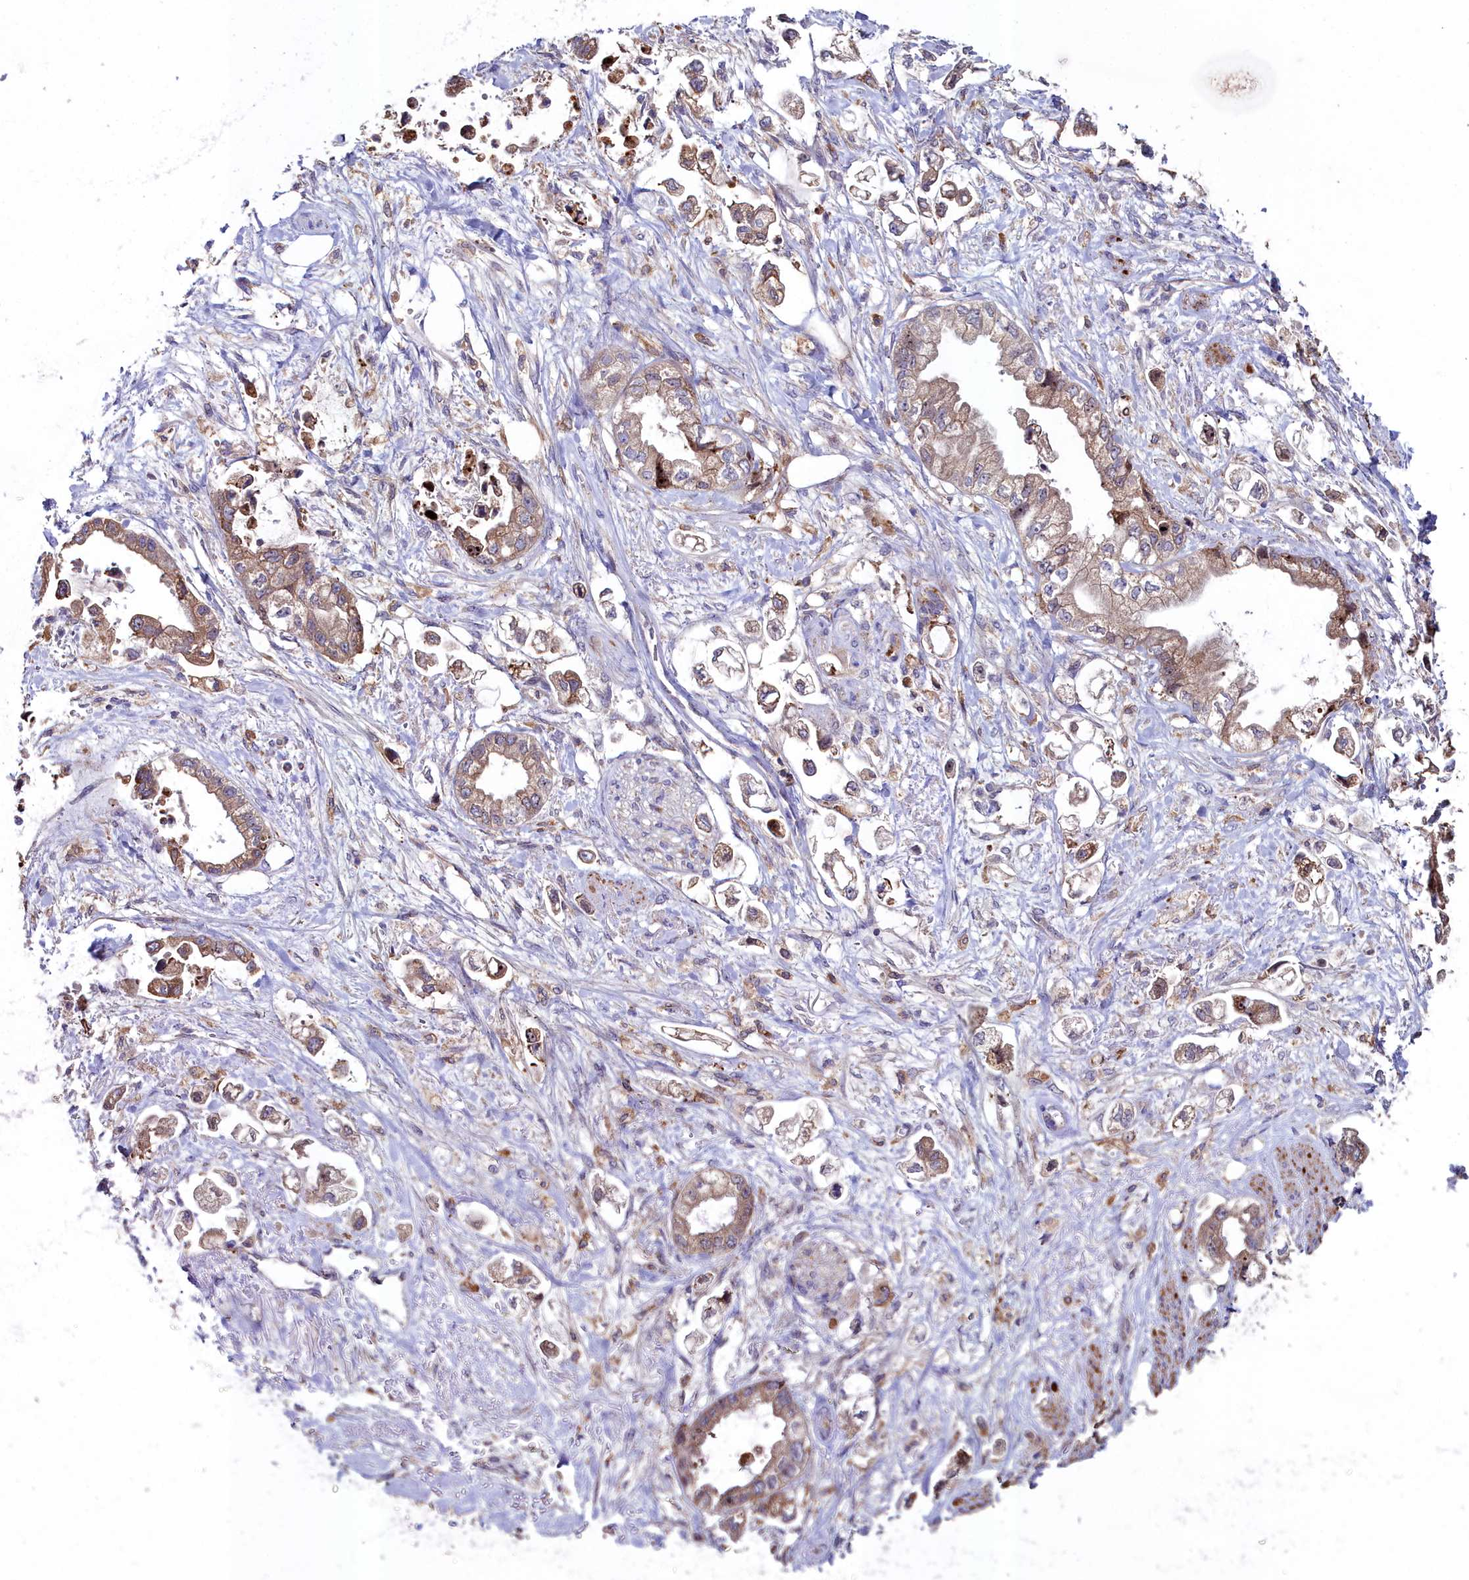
{"staining": {"intensity": "moderate", "quantity": "25%-75%", "location": "cytoplasmic/membranous"}, "tissue": "stomach cancer", "cell_type": "Tumor cells", "image_type": "cancer", "snomed": [{"axis": "morphology", "description": "Adenocarcinoma, NOS"}, {"axis": "topography", "description": "Stomach"}], "caption": "A photomicrograph of human stomach cancer (adenocarcinoma) stained for a protein displays moderate cytoplasmic/membranous brown staining in tumor cells.", "gene": "AMBRA1", "patient": {"sex": "male", "age": 62}}